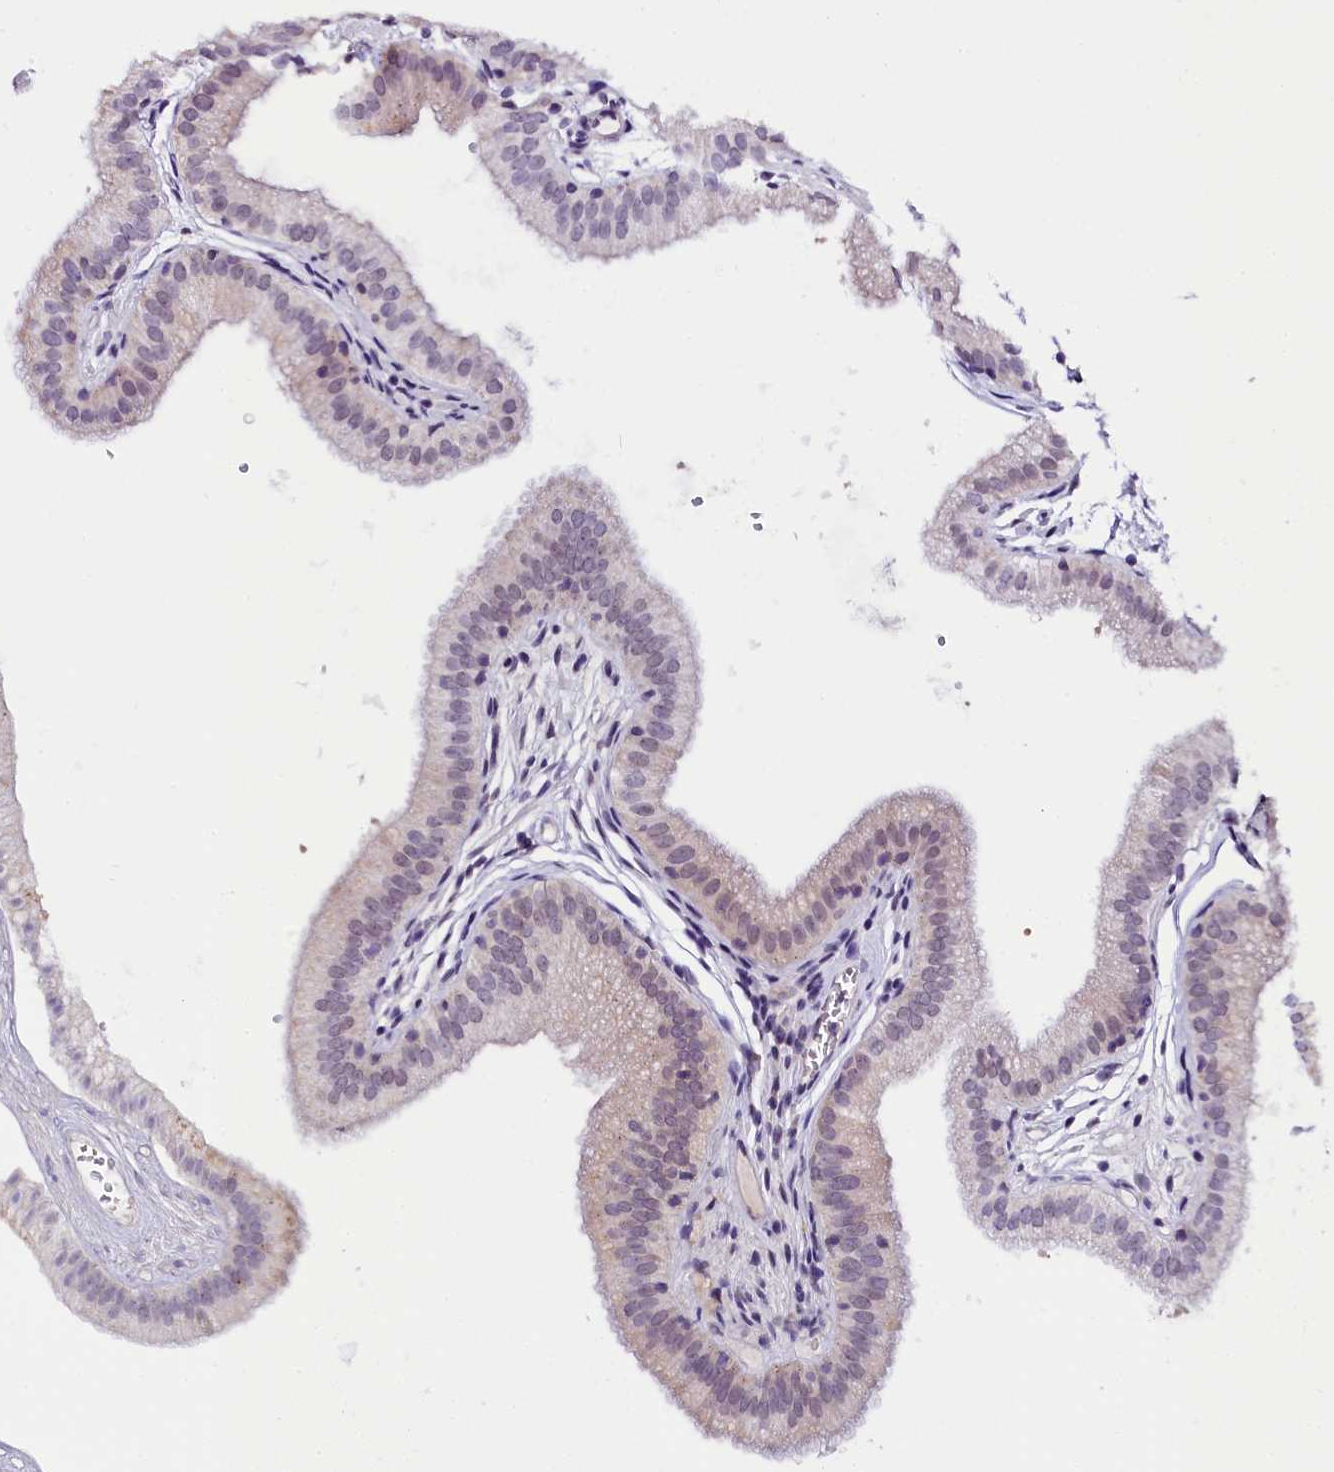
{"staining": {"intensity": "negative", "quantity": "none", "location": "none"}, "tissue": "gallbladder", "cell_type": "Glandular cells", "image_type": "normal", "snomed": [{"axis": "morphology", "description": "Normal tissue, NOS"}, {"axis": "topography", "description": "Gallbladder"}], "caption": "Immunohistochemical staining of benign human gallbladder demonstrates no significant expression in glandular cells.", "gene": "IQCN", "patient": {"sex": "female", "age": 54}}